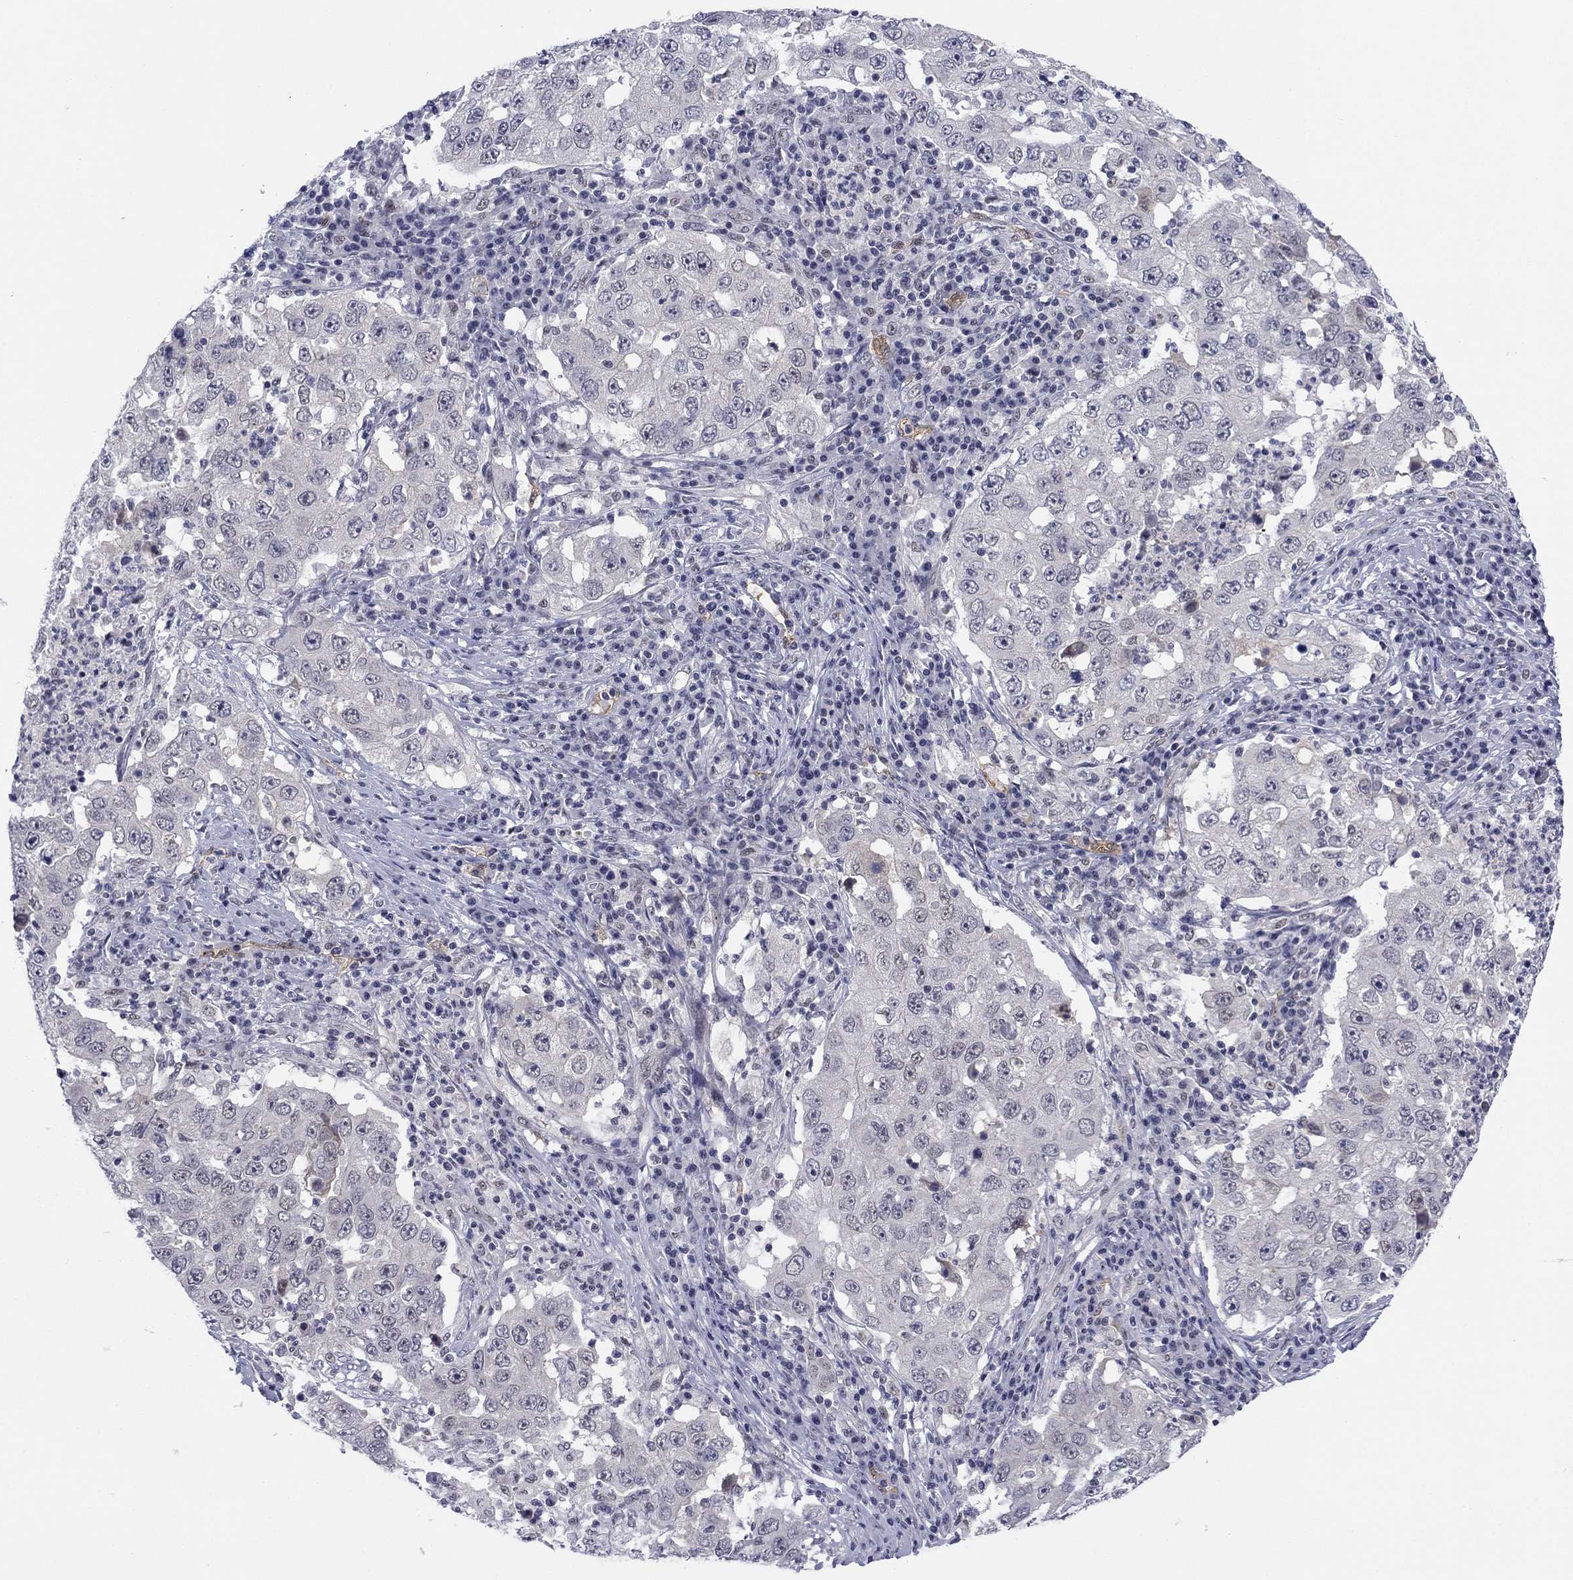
{"staining": {"intensity": "negative", "quantity": "none", "location": "none"}, "tissue": "lung cancer", "cell_type": "Tumor cells", "image_type": "cancer", "snomed": [{"axis": "morphology", "description": "Adenocarcinoma, NOS"}, {"axis": "topography", "description": "Lung"}], "caption": "This is an immunohistochemistry (IHC) micrograph of human lung adenocarcinoma. There is no staining in tumor cells.", "gene": "TIGD4", "patient": {"sex": "male", "age": 73}}